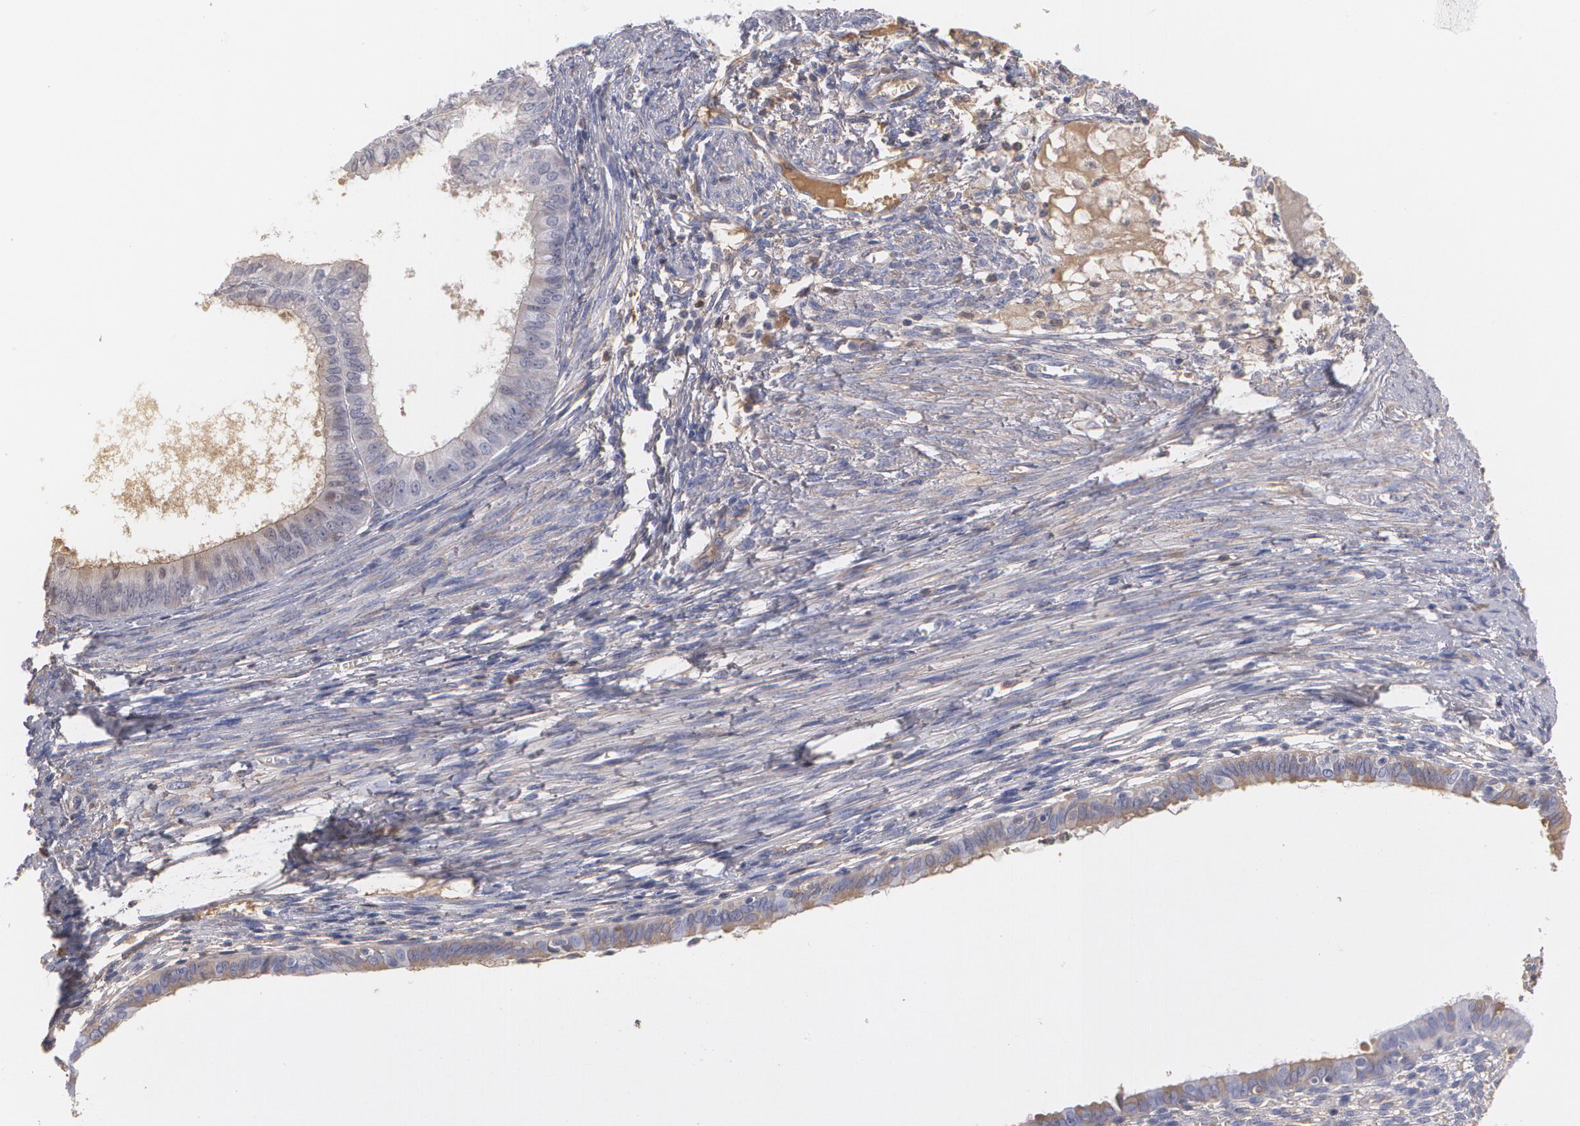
{"staining": {"intensity": "weak", "quantity": "<25%", "location": "cytoplasmic/membranous"}, "tissue": "endometrial cancer", "cell_type": "Tumor cells", "image_type": "cancer", "snomed": [{"axis": "morphology", "description": "Adenocarcinoma, NOS"}, {"axis": "topography", "description": "Endometrium"}], "caption": "Image shows no significant protein expression in tumor cells of endometrial cancer (adenocarcinoma).", "gene": "SERPINA1", "patient": {"sex": "female", "age": 76}}